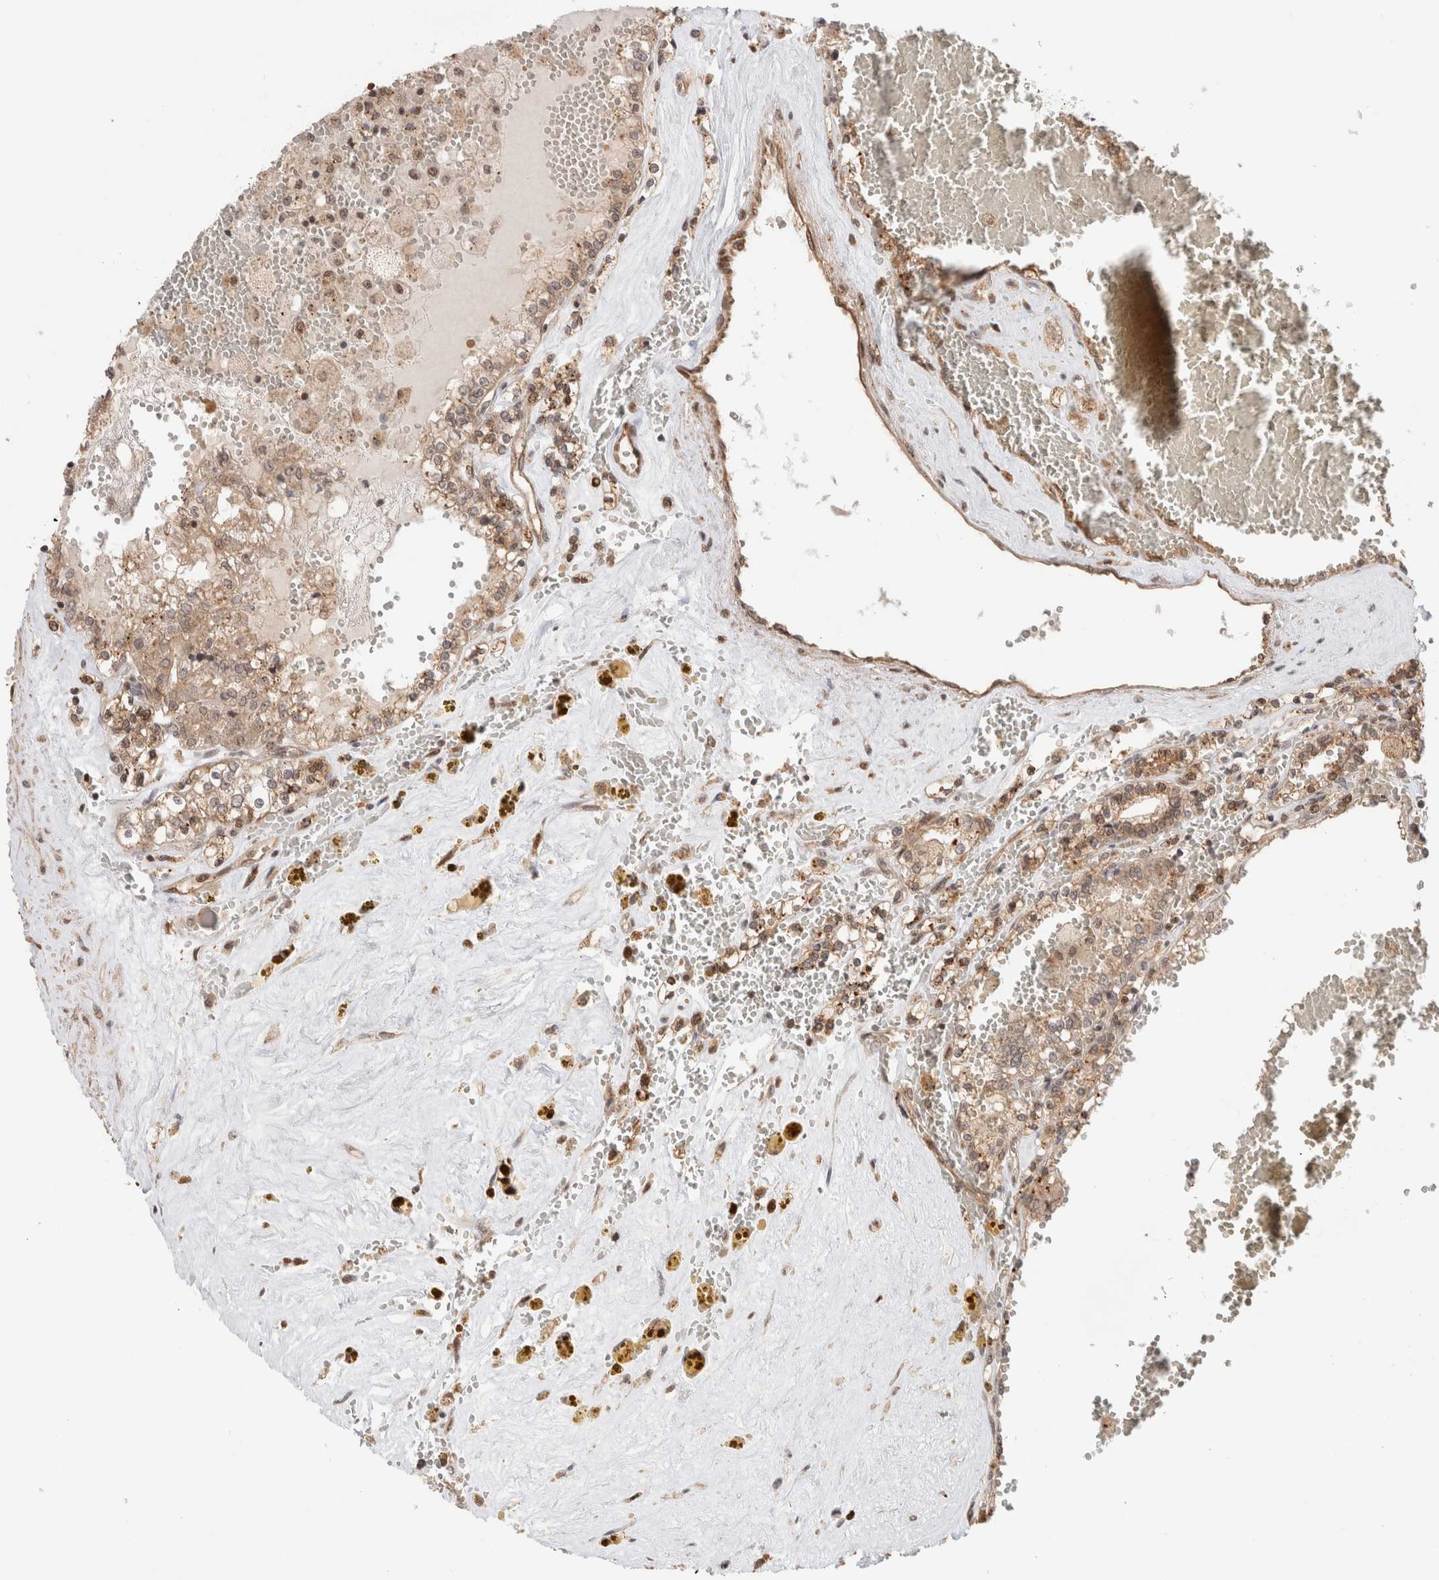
{"staining": {"intensity": "weak", "quantity": ">75%", "location": "cytoplasmic/membranous"}, "tissue": "renal cancer", "cell_type": "Tumor cells", "image_type": "cancer", "snomed": [{"axis": "morphology", "description": "Adenocarcinoma, NOS"}, {"axis": "topography", "description": "Kidney"}], "caption": "Protein staining by IHC exhibits weak cytoplasmic/membranous staining in about >75% of tumor cells in renal cancer (adenocarcinoma).", "gene": "OTUD6B", "patient": {"sex": "female", "age": 56}}